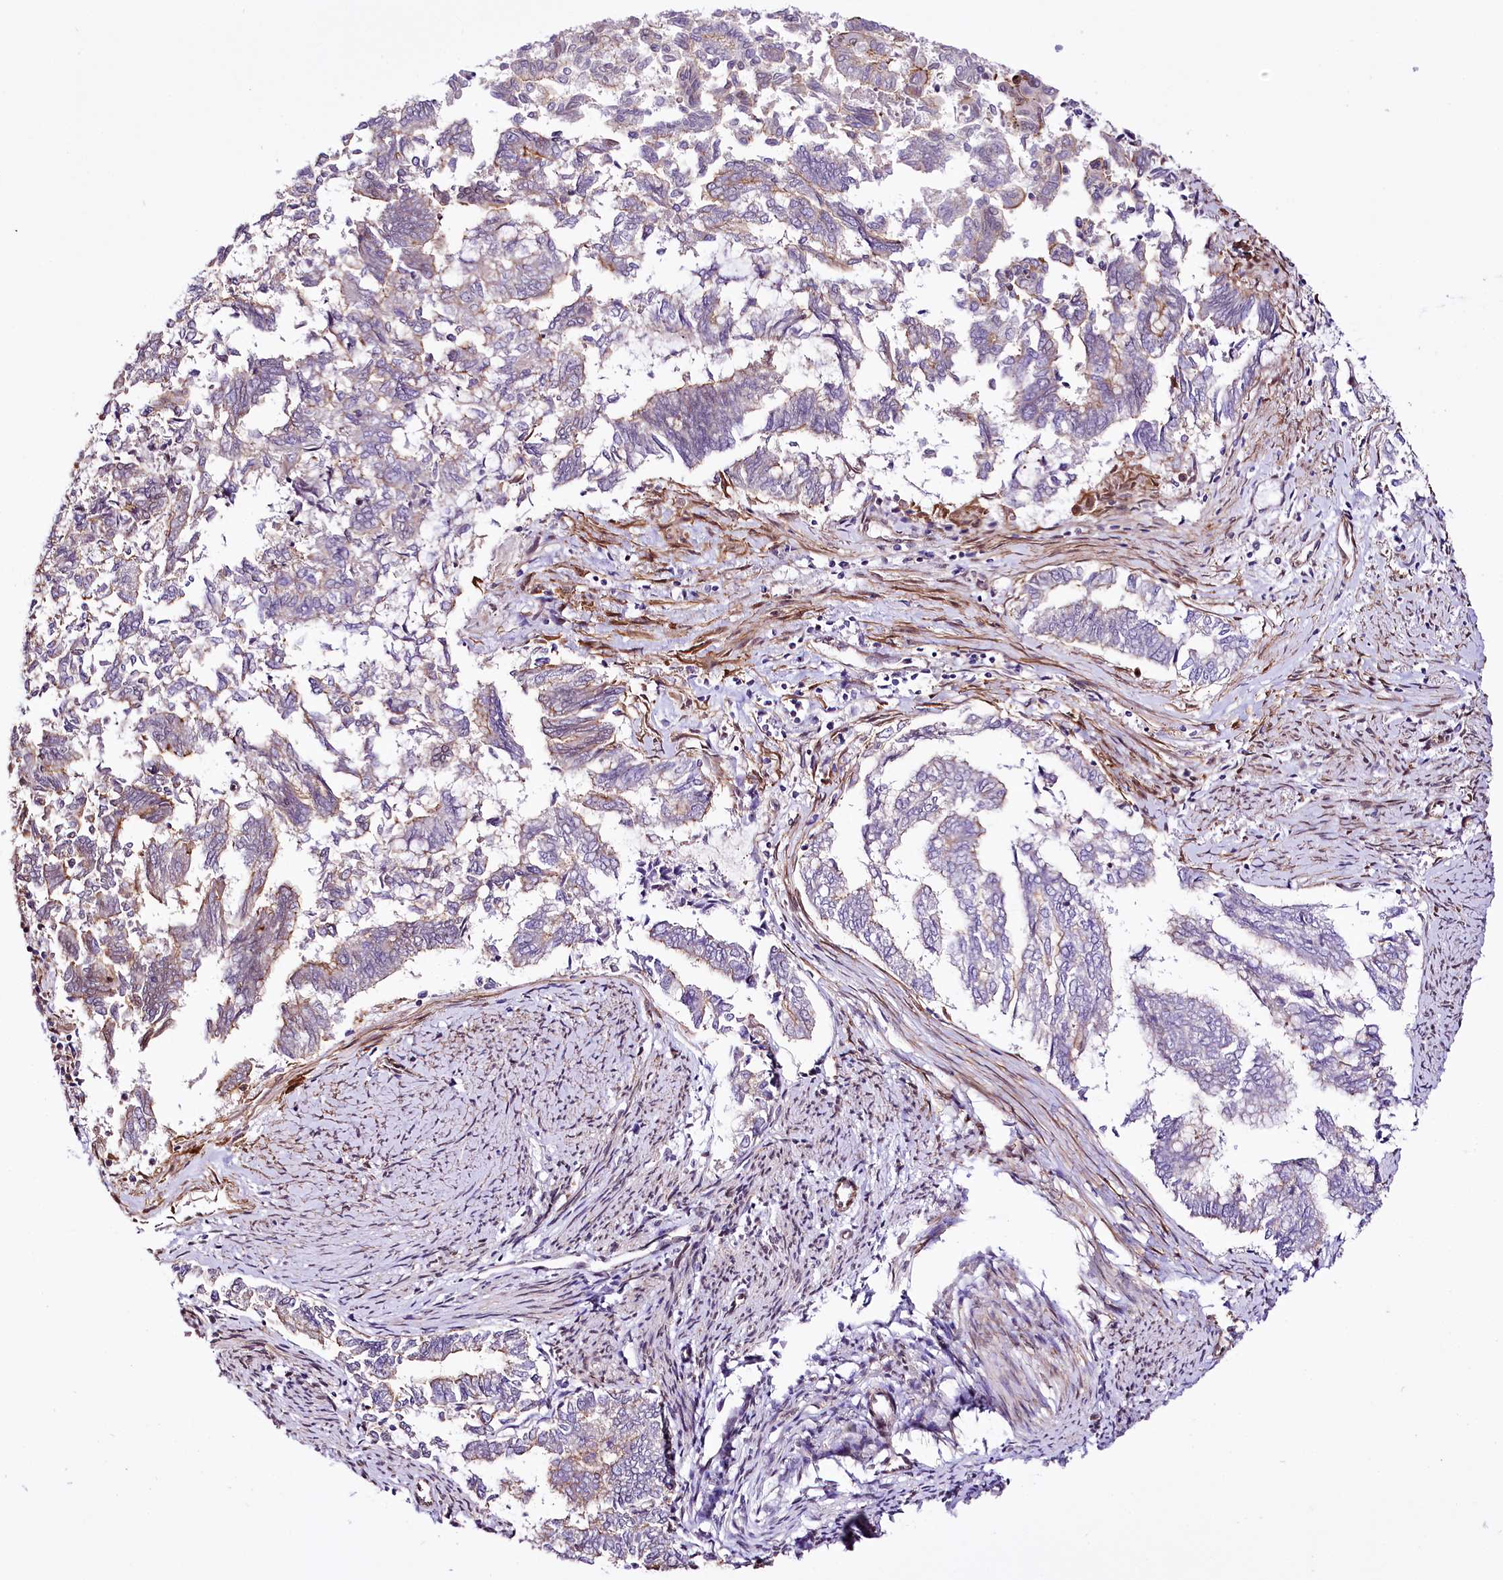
{"staining": {"intensity": "moderate", "quantity": "<25%", "location": "cytoplasmic/membranous"}, "tissue": "endometrial cancer", "cell_type": "Tumor cells", "image_type": "cancer", "snomed": [{"axis": "morphology", "description": "Adenocarcinoma, NOS"}, {"axis": "topography", "description": "Endometrium"}], "caption": "A brown stain highlights moderate cytoplasmic/membranous staining of a protein in human endometrial adenocarcinoma tumor cells. Immunohistochemistry stains the protein in brown and the nuclei are stained blue.", "gene": "ST7", "patient": {"sex": "female", "age": 79}}